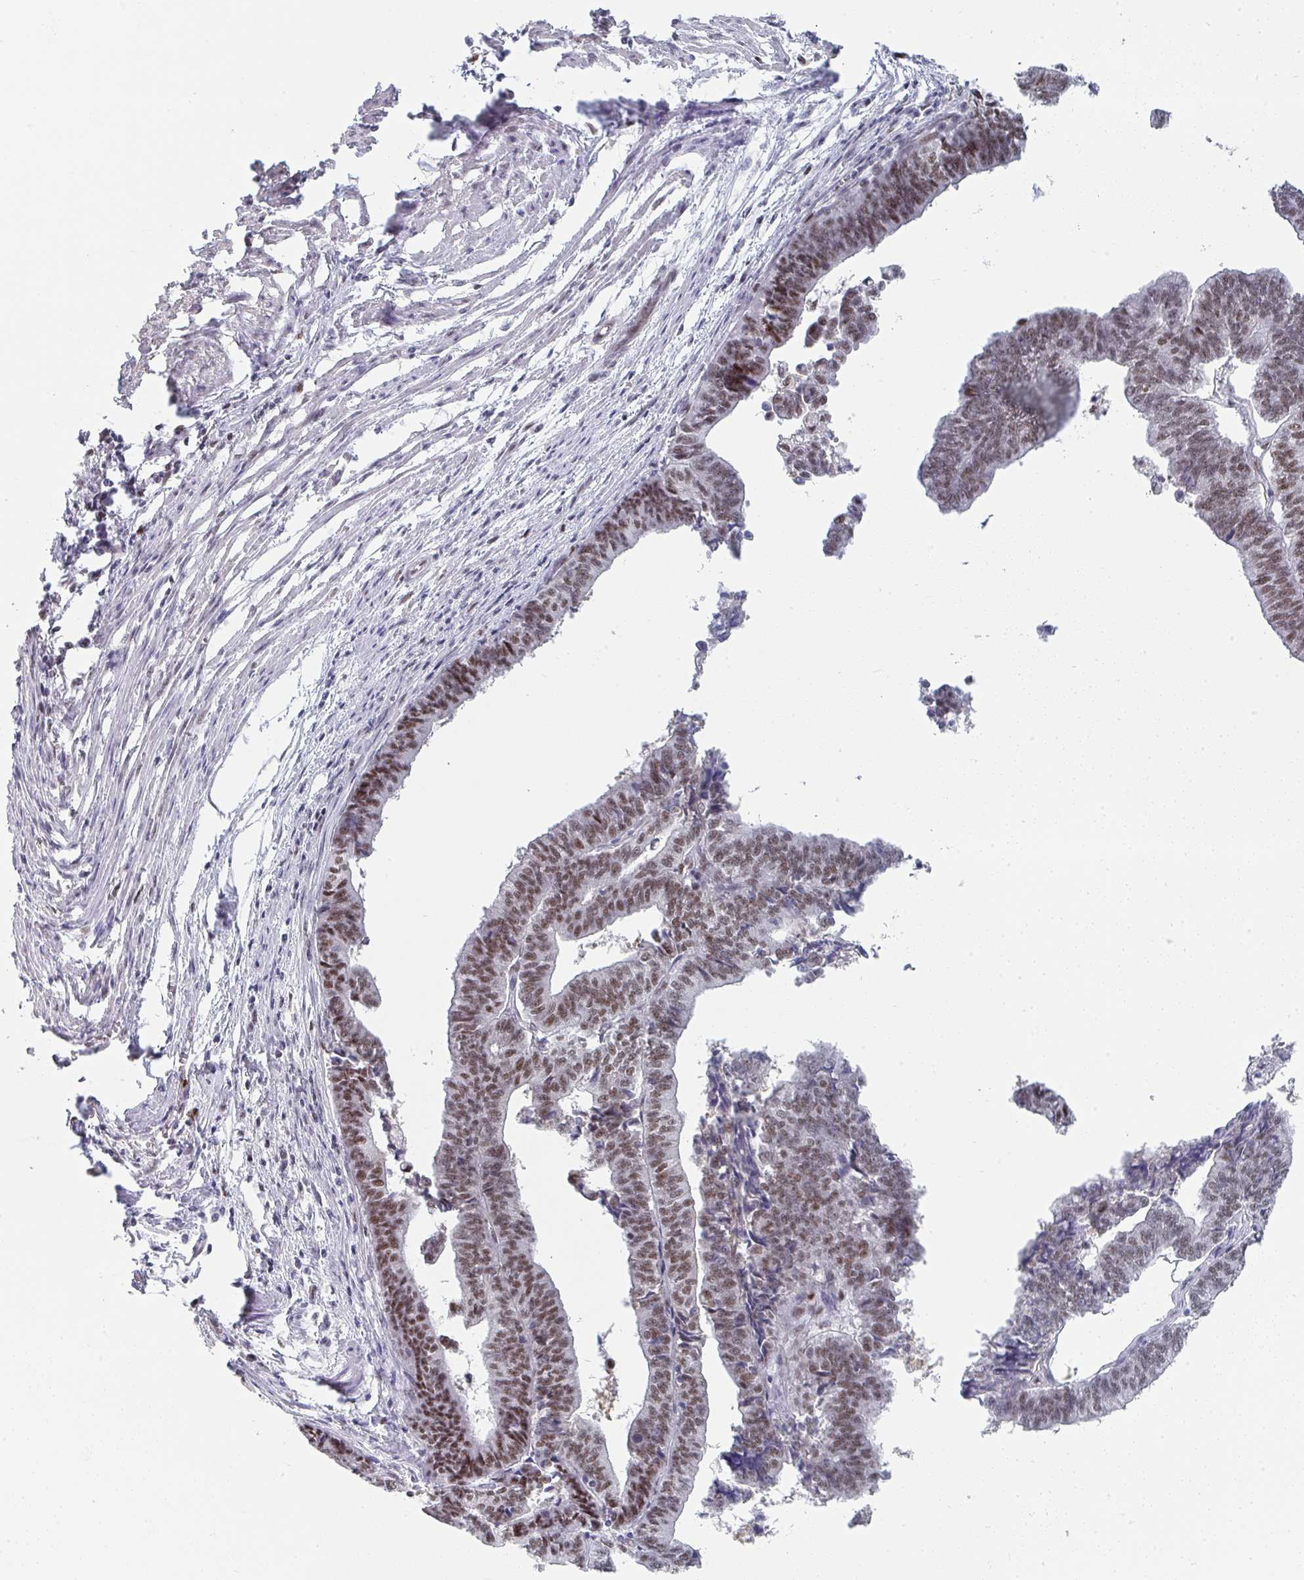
{"staining": {"intensity": "moderate", "quantity": ">75%", "location": "nuclear"}, "tissue": "endometrial cancer", "cell_type": "Tumor cells", "image_type": "cancer", "snomed": [{"axis": "morphology", "description": "Adenocarcinoma, NOS"}, {"axis": "topography", "description": "Endometrium"}], "caption": "A high-resolution micrograph shows immunohistochemistry (IHC) staining of endometrial cancer, which demonstrates moderate nuclear expression in about >75% of tumor cells.", "gene": "JDP2", "patient": {"sex": "female", "age": 65}}